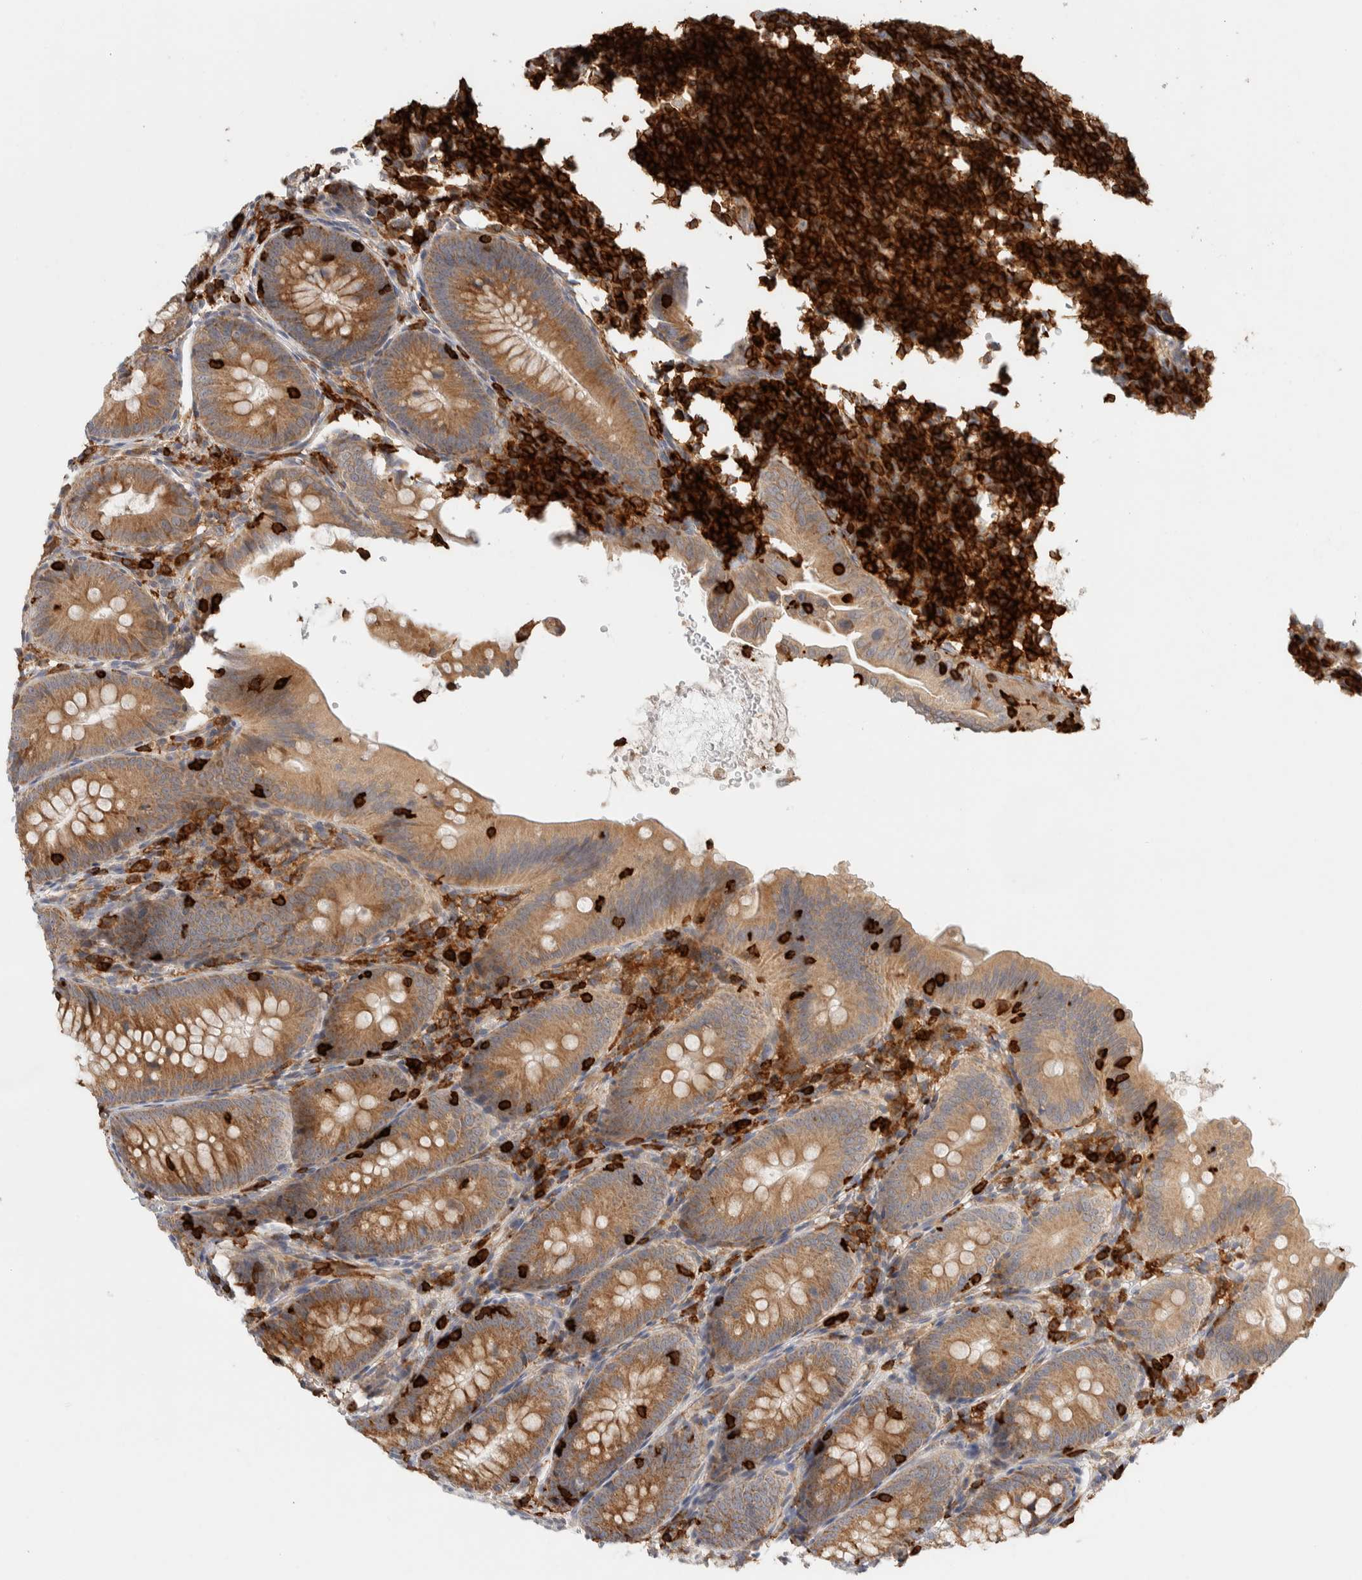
{"staining": {"intensity": "moderate", "quantity": ">75%", "location": "cytoplasmic/membranous"}, "tissue": "appendix", "cell_type": "Glandular cells", "image_type": "normal", "snomed": [{"axis": "morphology", "description": "Normal tissue, NOS"}, {"axis": "topography", "description": "Appendix"}], "caption": "A brown stain labels moderate cytoplasmic/membranous expression of a protein in glandular cells of benign appendix. The staining is performed using DAB brown chromogen to label protein expression. The nuclei are counter-stained blue using hematoxylin.", "gene": "RUNDC1", "patient": {"sex": "male", "age": 1}}